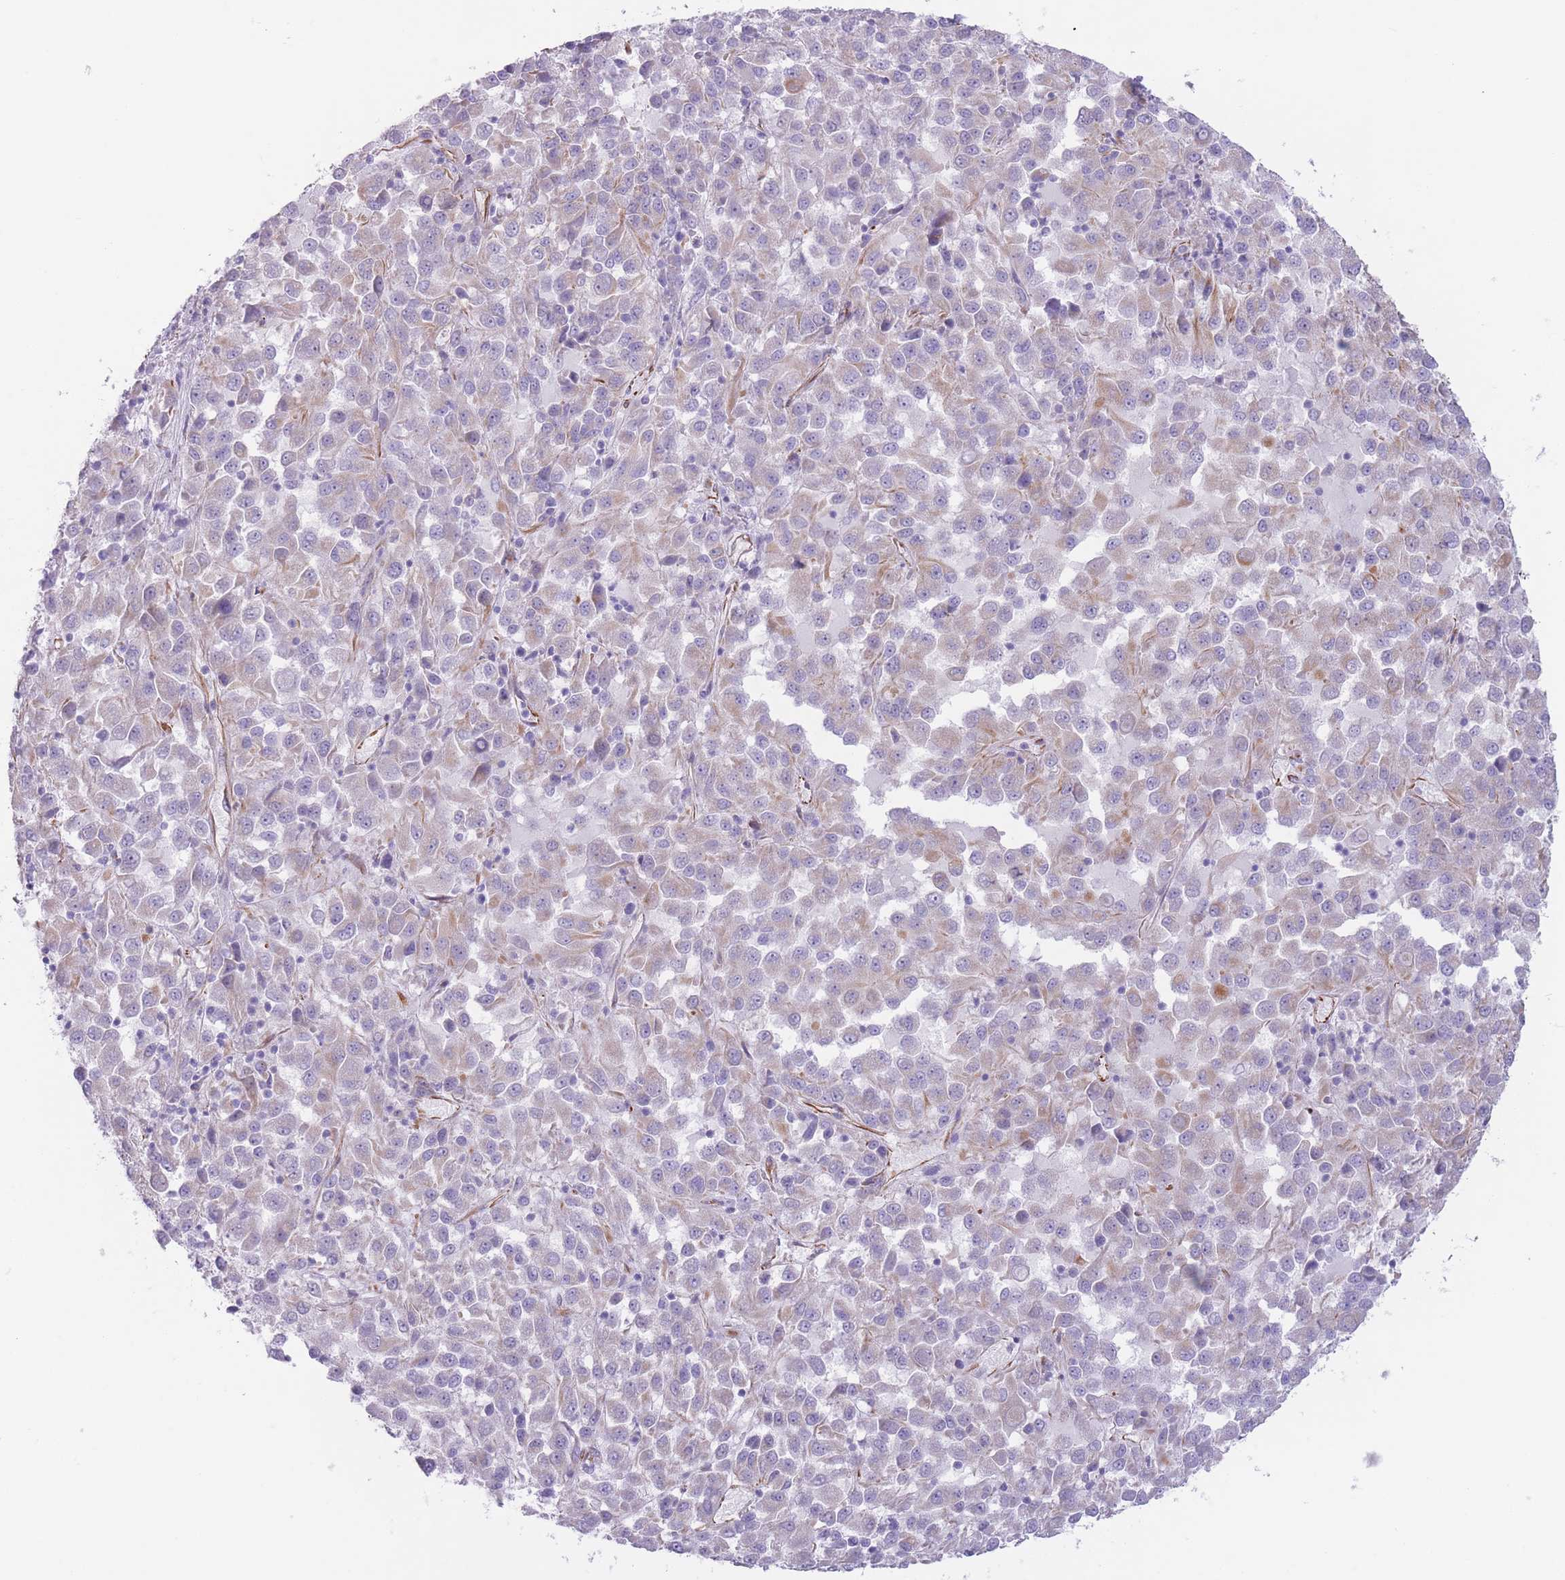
{"staining": {"intensity": "negative", "quantity": "none", "location": "none"}, "tissue": "melanoma", "cell_type": "Tumor cells", "image_type": "cancer", "snomed": [{"axis": "morphology", "description": "Malignant melanoma, Metastatic site"}, {"axis": "topography", "description": "Lung"}], "caption": "Photomicrograph shows no protein expression in tumor cells of malignant melanoma (metastatic site) tissue.", "gene": "PTCD1", "patient": {"sex": "male", "age": 64}}